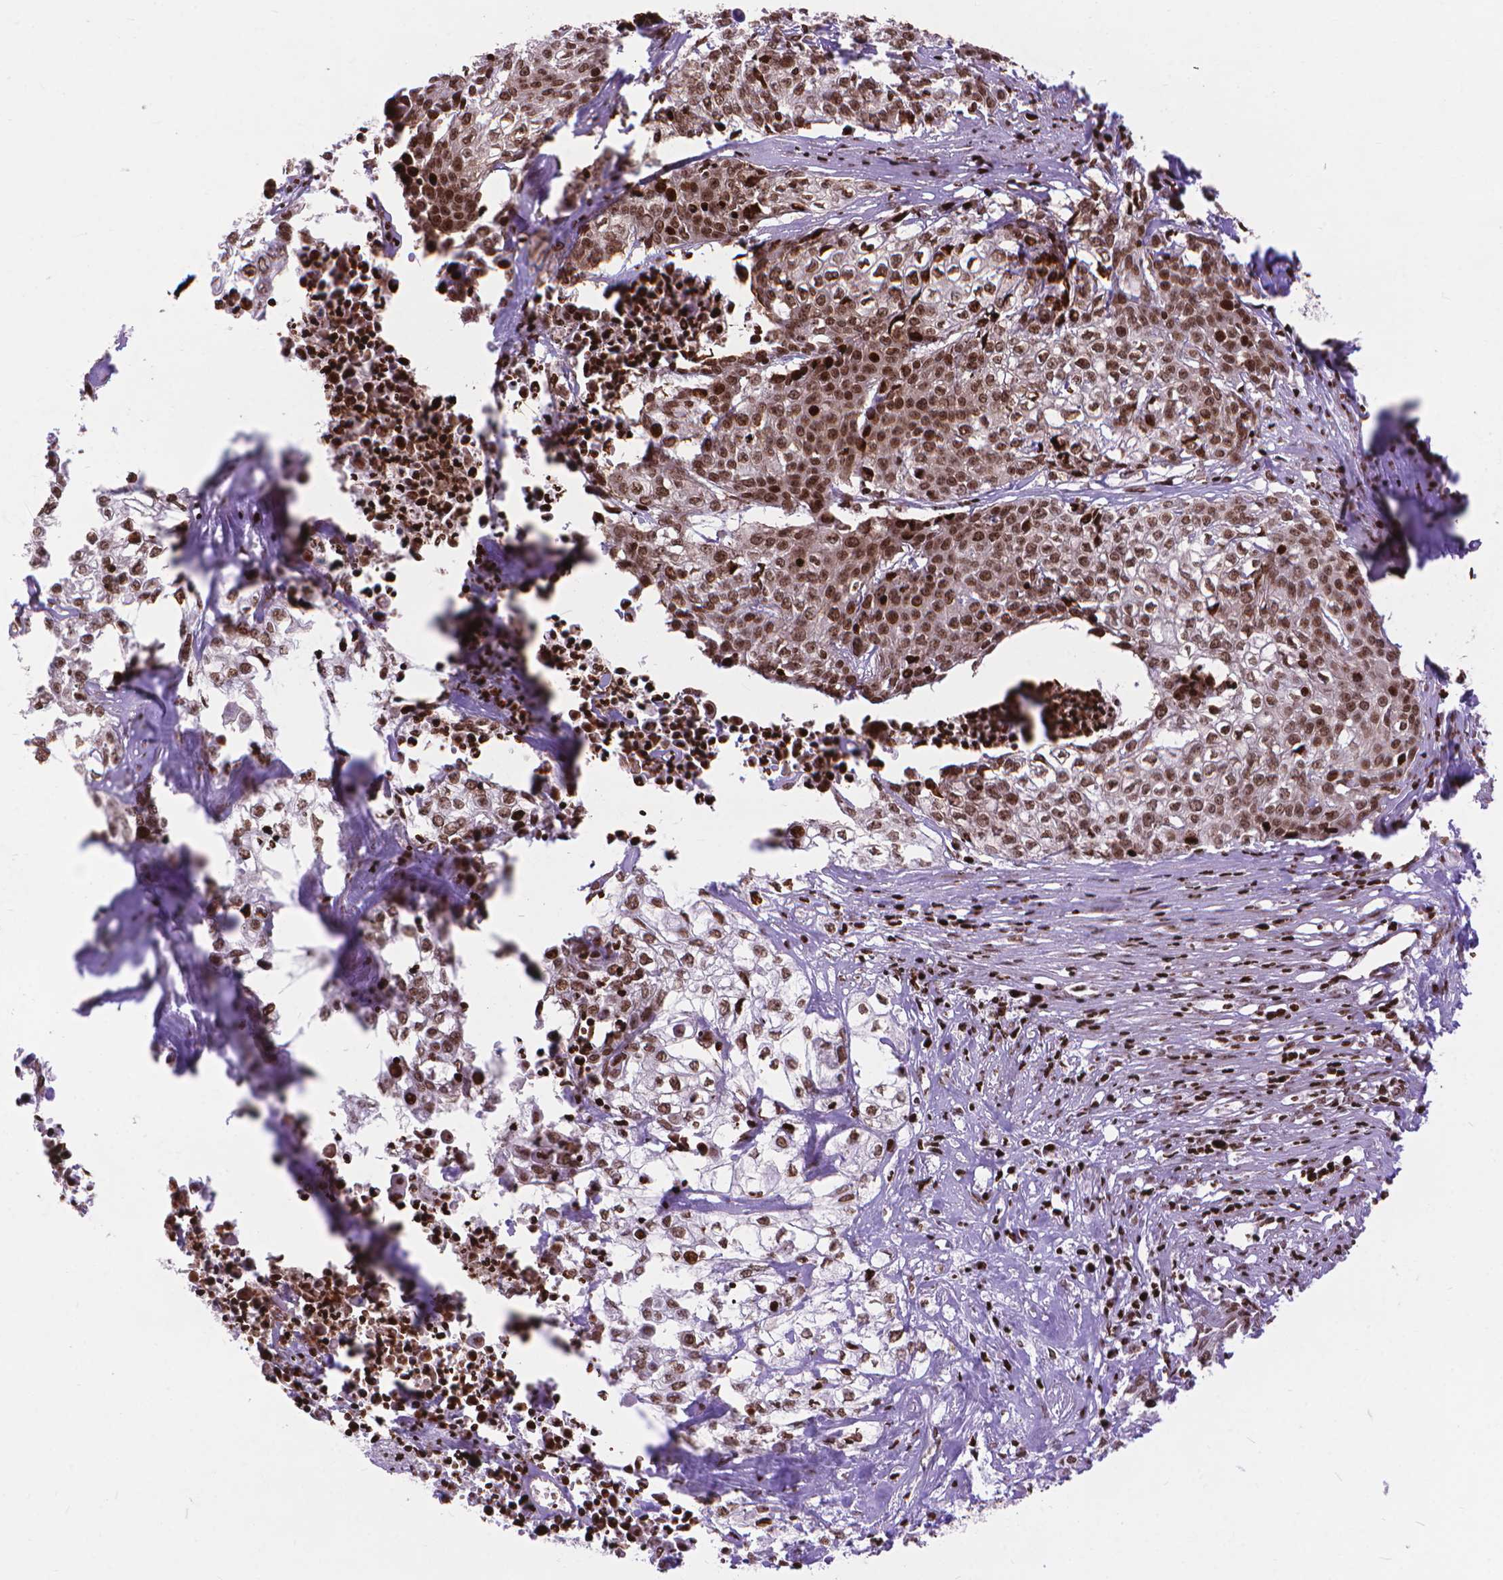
{"staining": {"intensity": "moderate", "quantity": ">75%", "location": "nuclear"}, "tissue": "cervical cancer", "cell_type": "Tumor cells", "image_type": "cancer", "snomed": [{"axis": "morphology", "description": "Squamous cell carcinoma, NOS"}, {"axis": "topography", "description": "Cervix"}], "caption": "Human cervical cancer (squamous cell carcinoma) stained for a protein (brown) displays moderate nuclear positive positivity in about >75% of tumor cells.", "gene": "AMER1", "patient": {"sex": "female", "age": 39}}